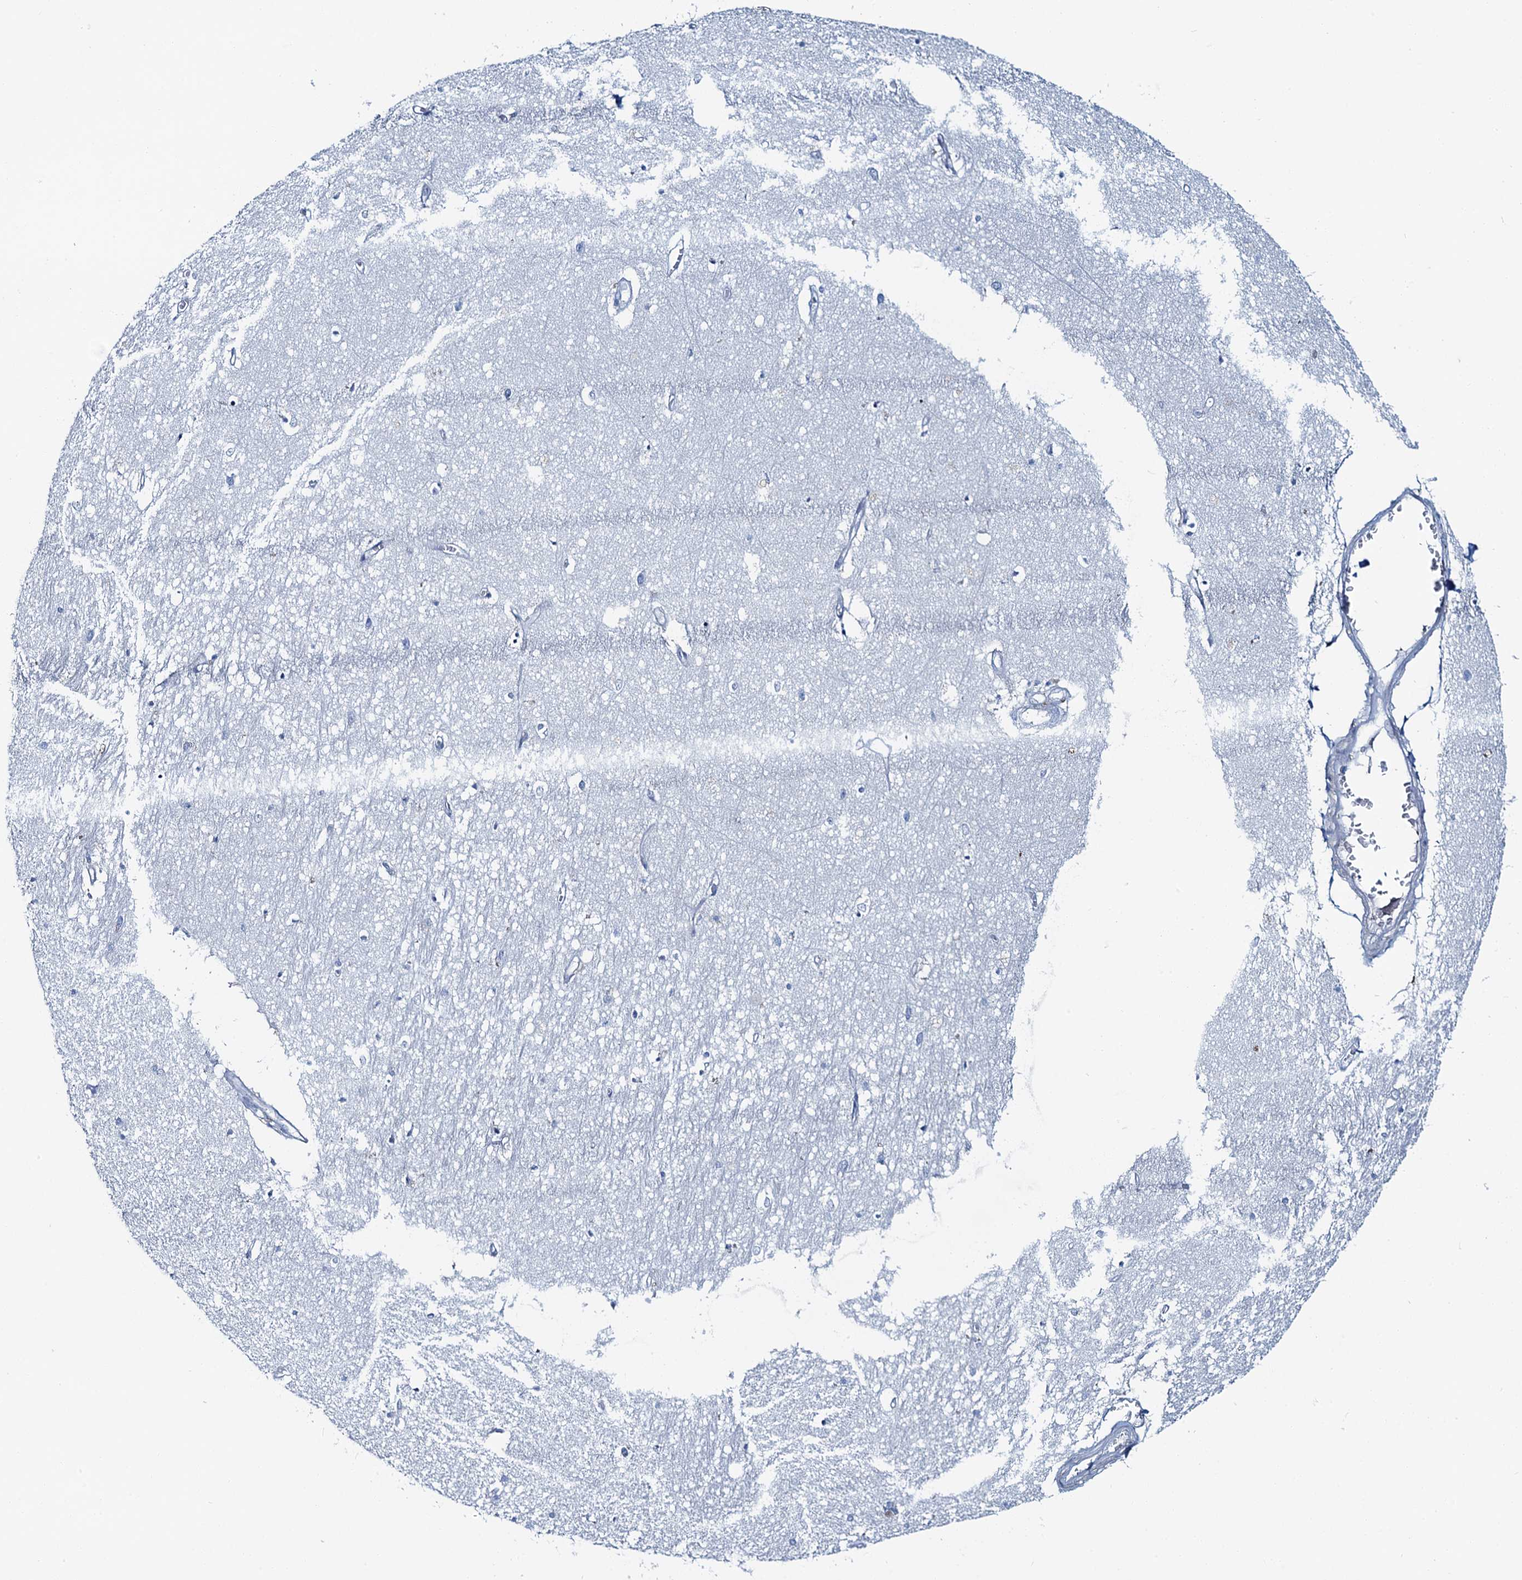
{"staining": {"intensity": "negative", "quantity": "none", "location": "none"}, "tissue": "hippocampus", "cell_type": "Glial cells", "image_type": "normal", "snomed": [{"axis": "morphology", "description": "Normal tissue, NOS"}, {"axis": "topography", "description": "Hippocampus"}], "caption": "Immunohistochemical staining of normal human hippocampus displays no significant positivity in glial cells. (Brightfield microscopy of DAB (3,3'-diaminobenzidine) immunohistochemistry (IHC) at high magnification).", "gene": "ASTE1", "patient": {"sex": "female", "age": 64}}